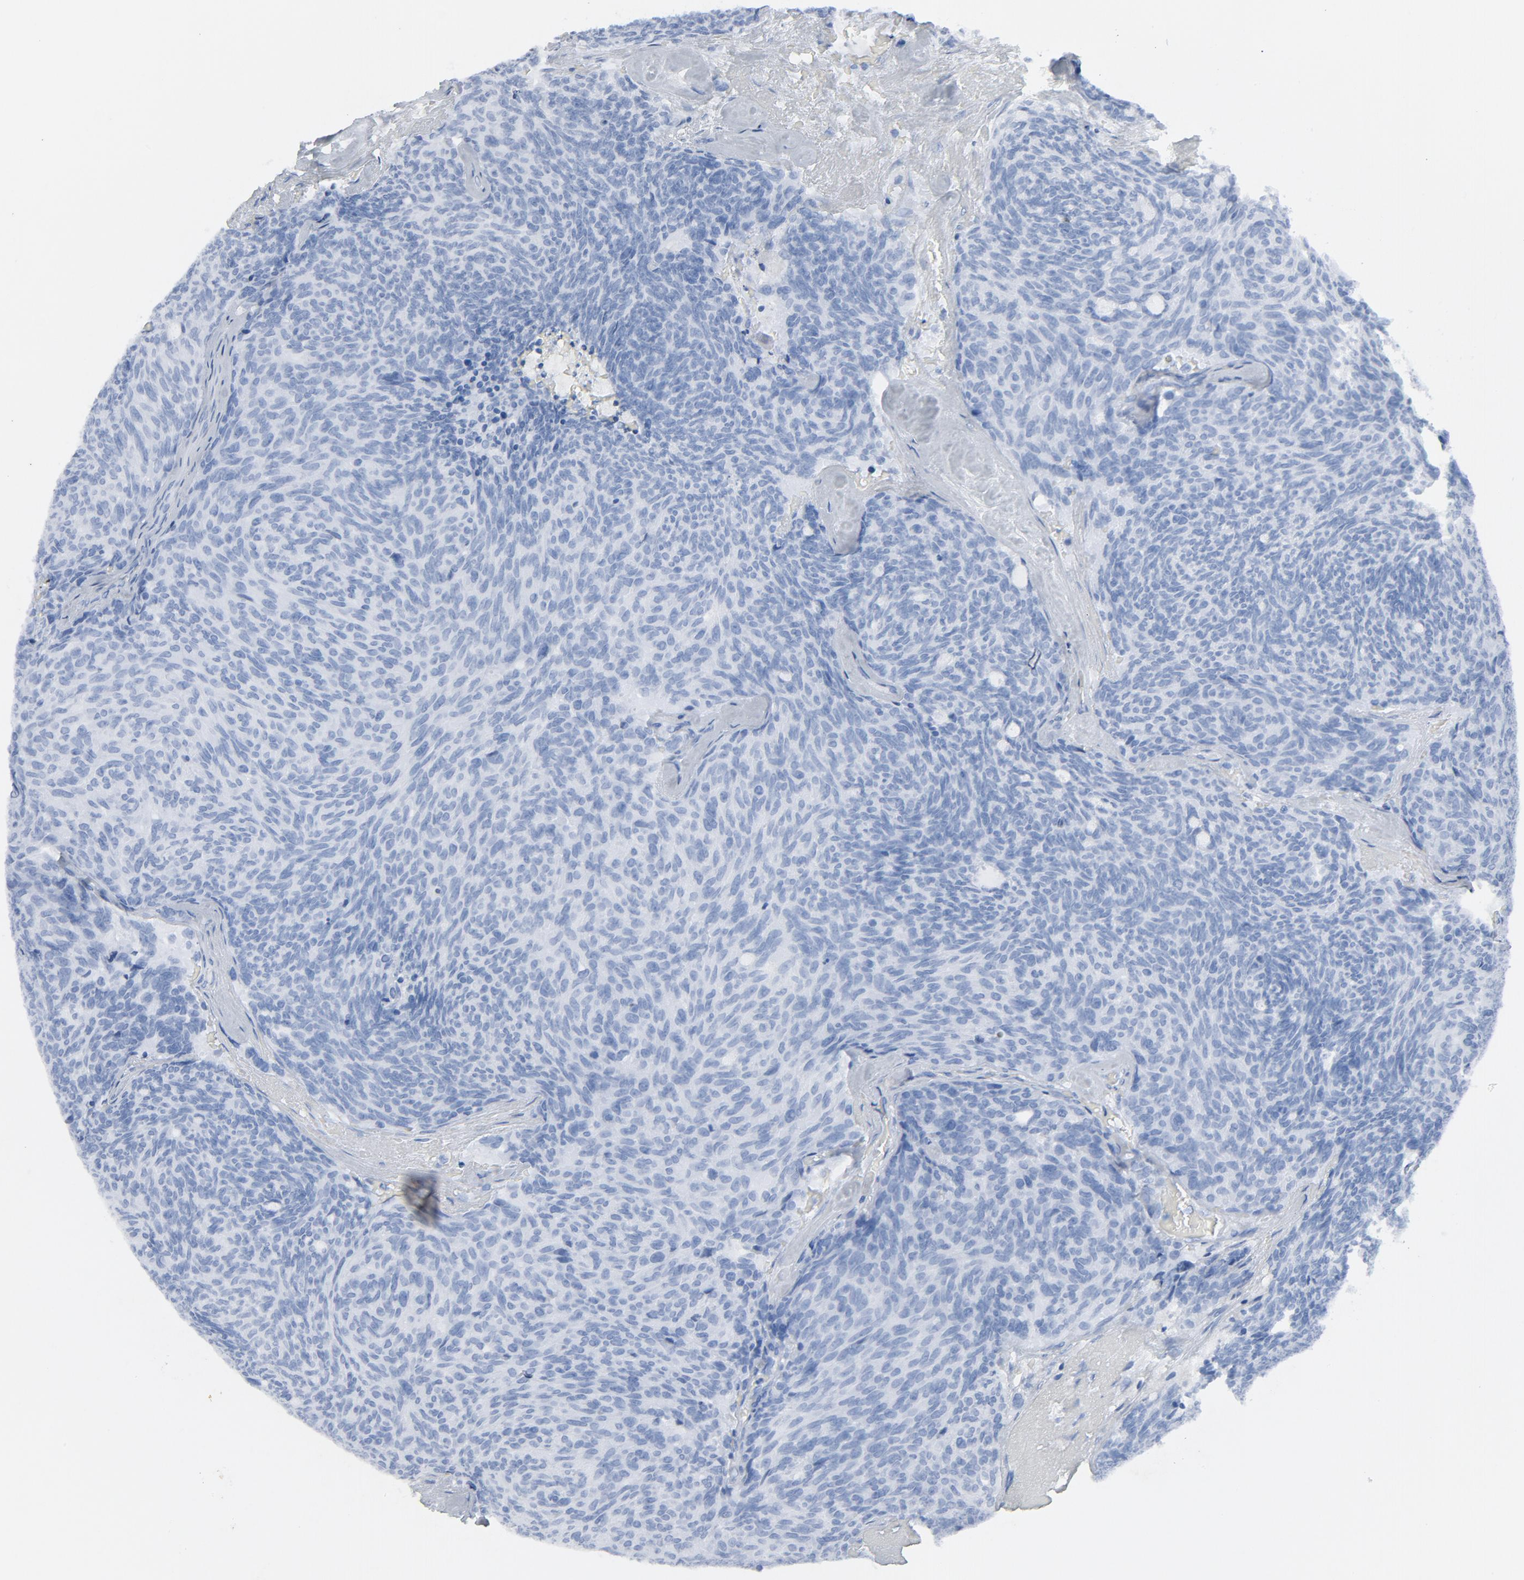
{"staining": {"intensity": "negative", "quantity": "none", "location": "none"}, "tissue": "carcinoid", "cell_type": "Tumor cells", "image_type": "cancer", "snomed": [{"axis": "morphology", "description": "Carcinoid, malignant, NOS"}, {"axis": "topography", "description": "Pancreas"}], "caption": "IHC micrograph of neoplastic tissue: carcinoid stained with DAB displays no significant protein expression in tumor cells.", "gene": "C14orf119", "patient": {"sex": "female", "age": 54}}